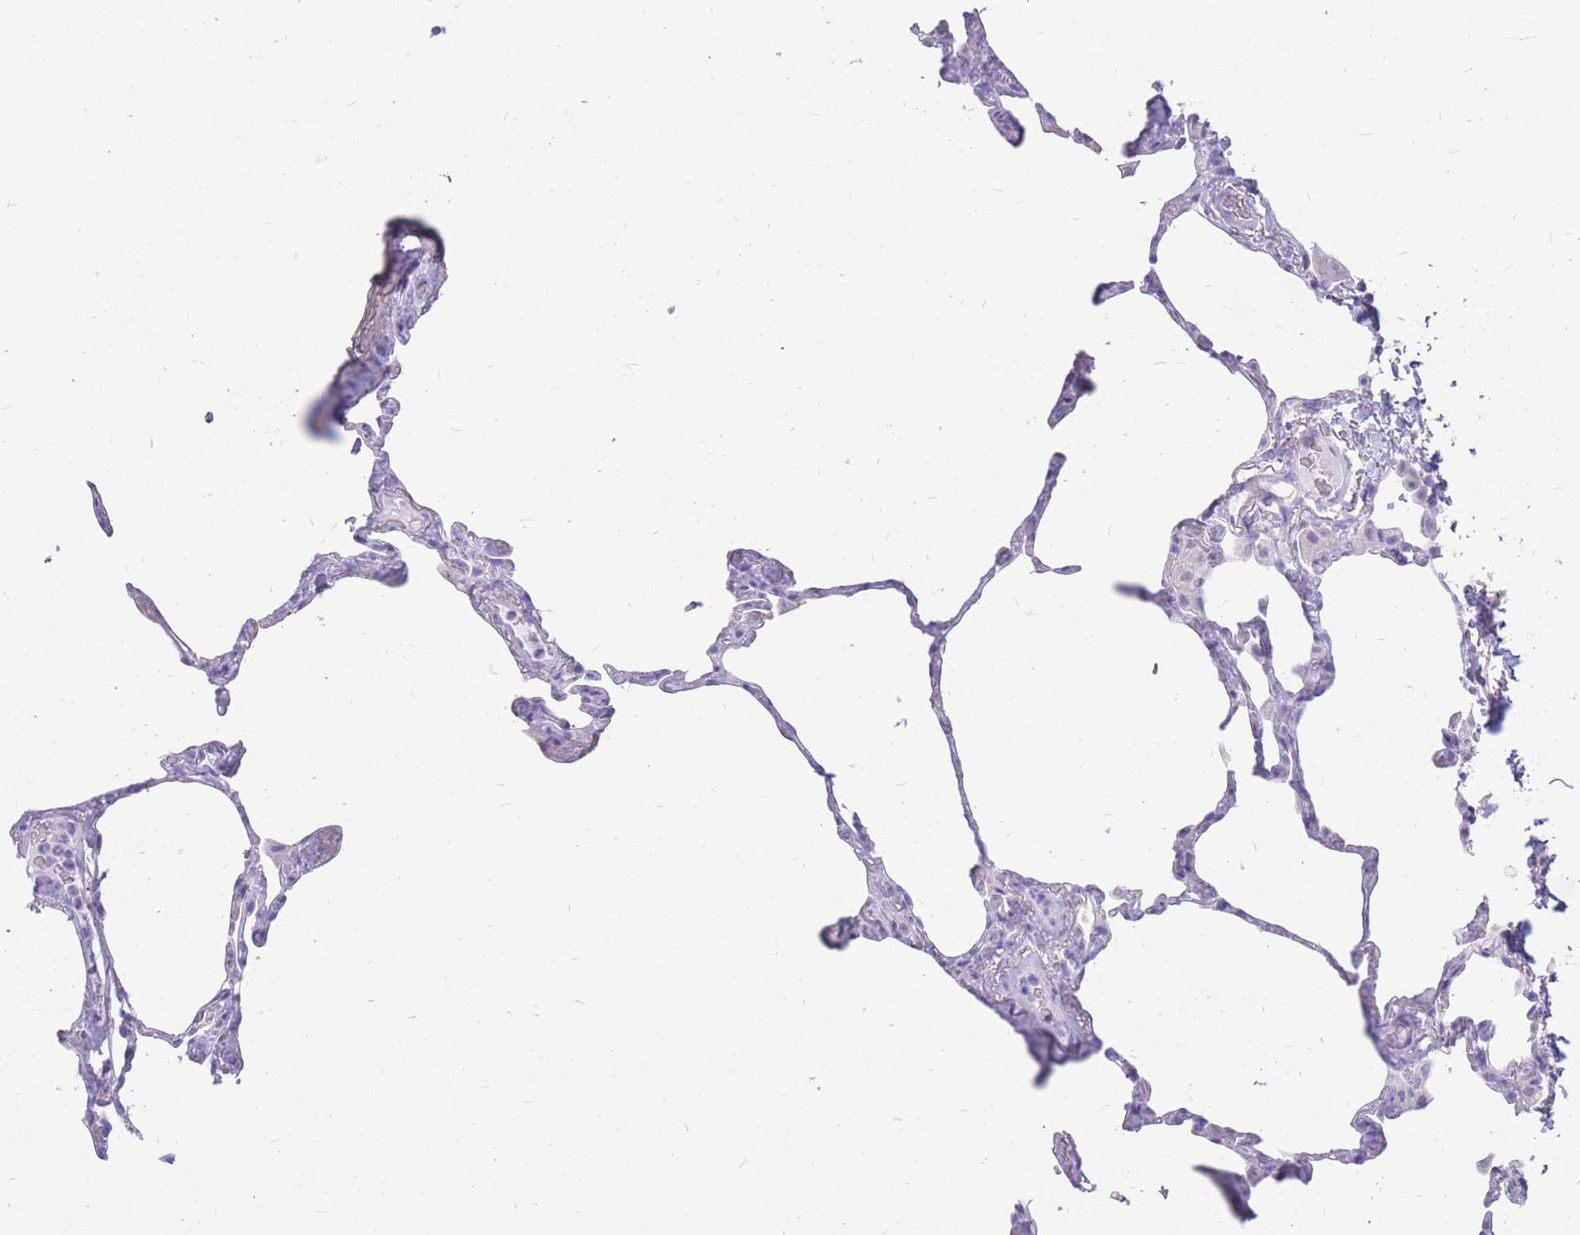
{"staining": {"intensity": "negative", "quantity": "none", "location": "none"}, "tissue": "lung", "cell_type": "Alveolar cells", "image_type": "normal", "snomed": [{"axis": "morphology", "description": "Normal tissue, NOS"}, {"axis": "topography", "description": "Lung"}], "caption": "Alveolar cells show no significant positivity in normal lung. Brightfield microscopy of immunohistochemistry stained with DAB (brown) and hematoxylin (blue), captured at high magnification.", "gene": "CYP21A2", "patient": {"sex": "male", "age": 65}}